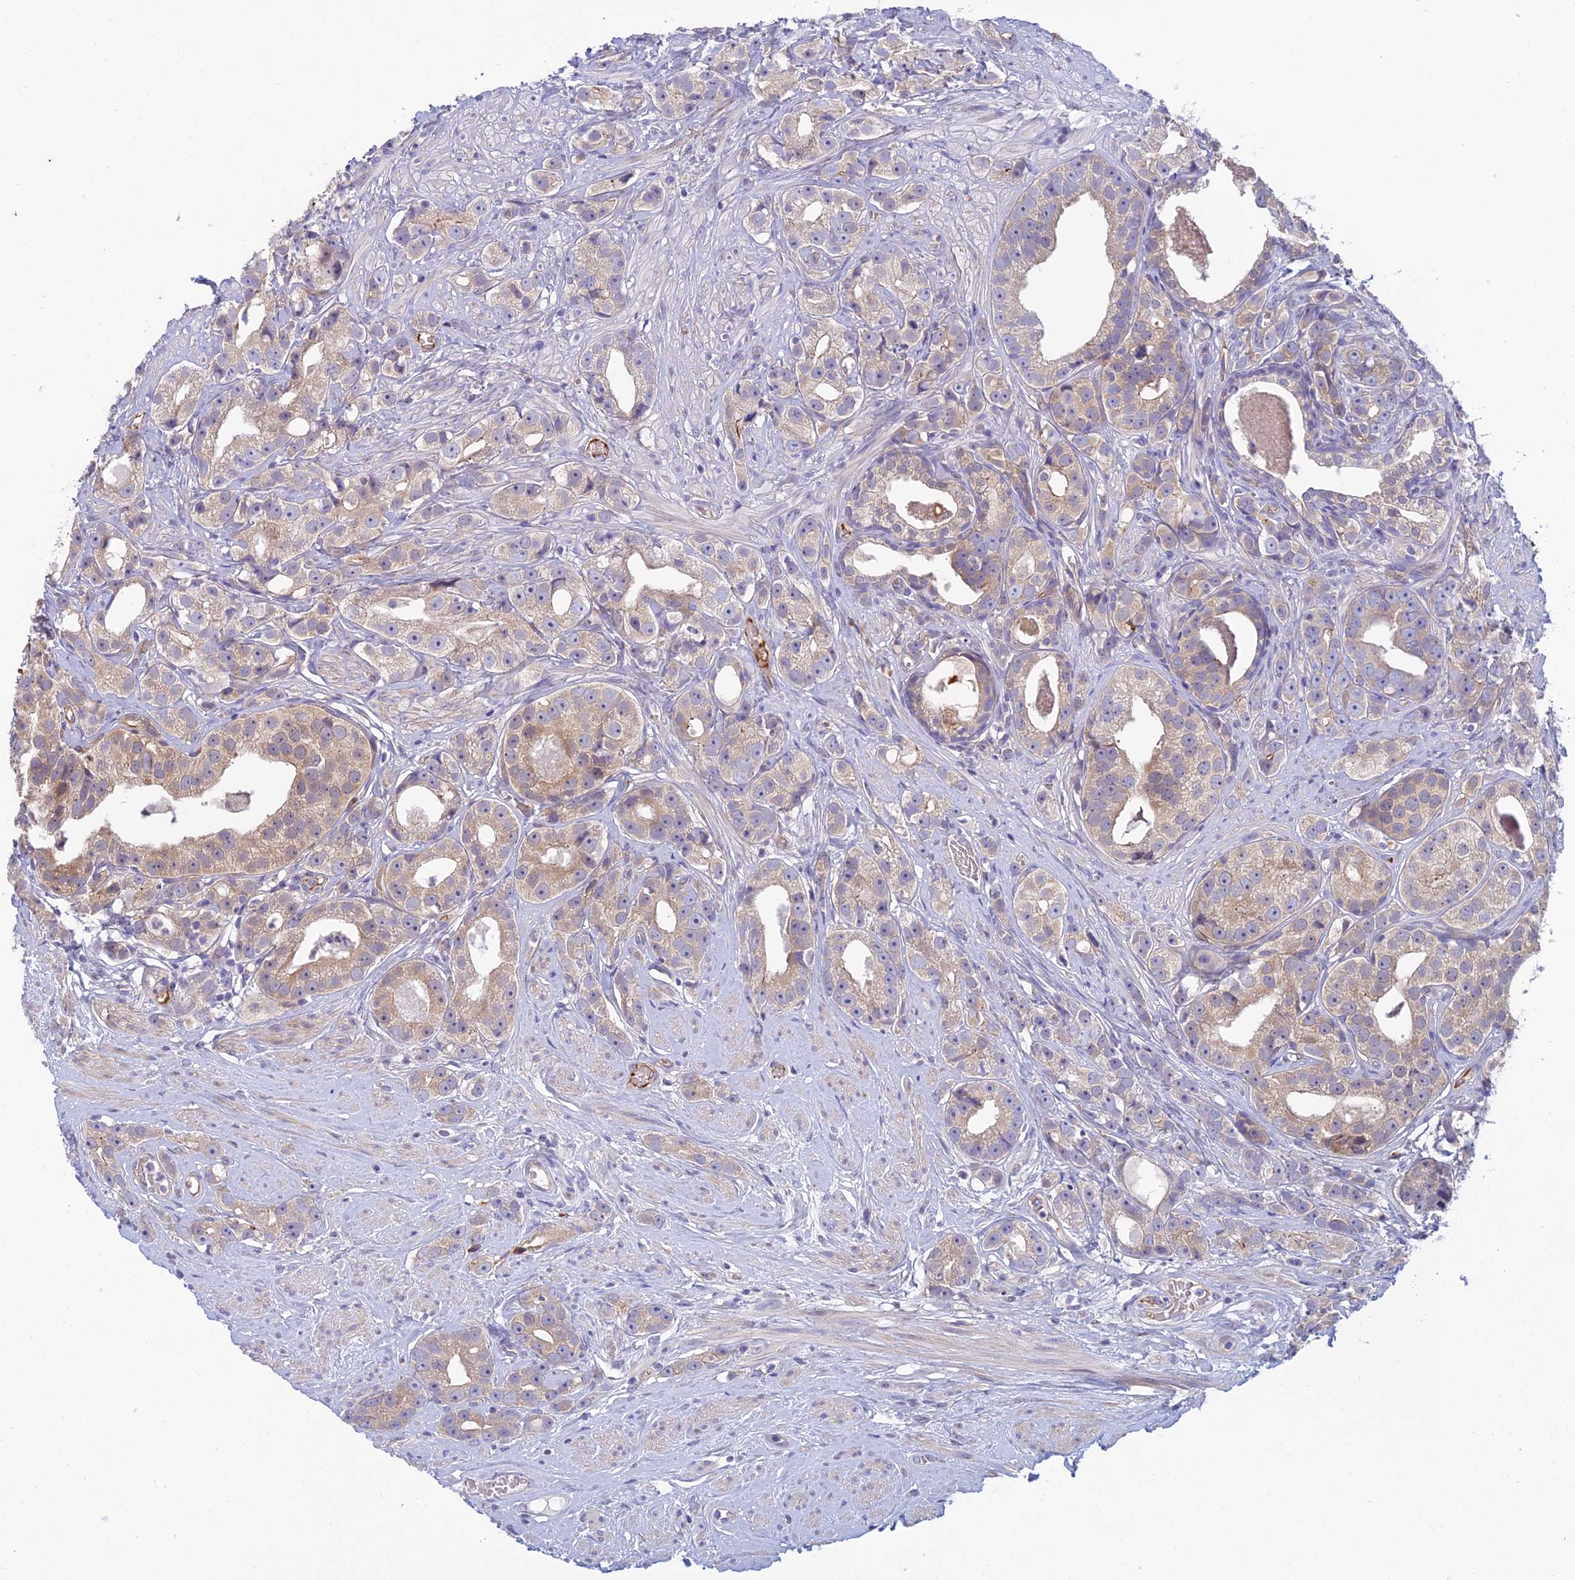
{"staining": {"intensity": "weak", "quantity": "<25%", "location": "cytoplasmic/membranous"}, "tissue": "prostate cancer", "cell_type": "Tumor cells", "image_type": "cancer", "snomed": [{"axis": "morphology", "description": "Adenocarcinoma, High grade"}, {"axis": "topography", "description": "Prostate"}], "caption": "Prostate adenocarcinoma (high-grade) was stained to show a protein in brown. There is no significant staining in tumor cells.", "gene": "DUS2", "patient": {"sex": "male", "age": 71}}